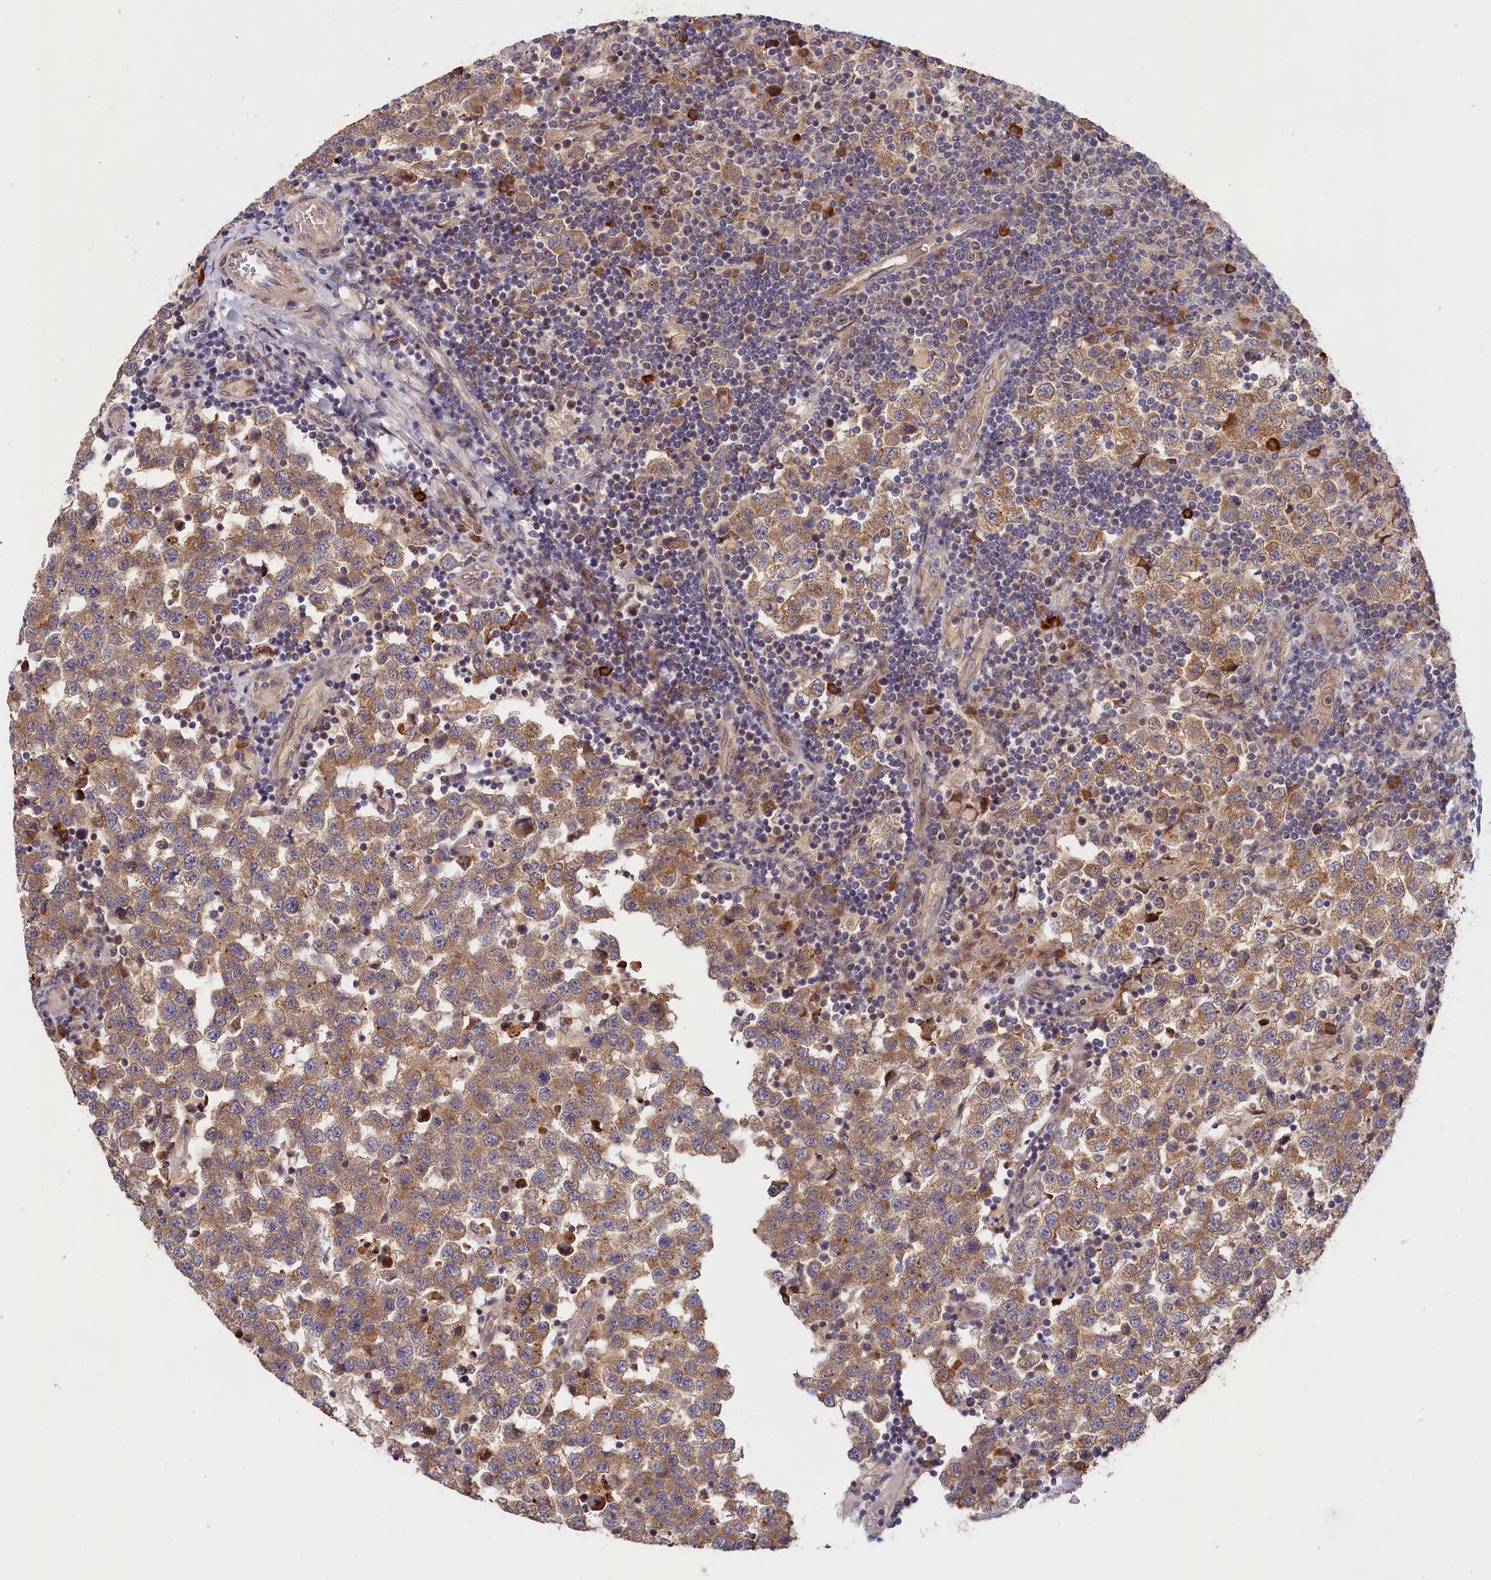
{"staining": {"intensity": "moderate", "quantity": ">75%", "location": "cytoplasmic/membranous"}, "tissue": "testis cancer", "cell_type": "Tumor cells", "image_type": "cancer", "snomed": [{"axis": "morphology", "description": "Seminoma, NOS"}, {"axis": "topography", "description": "Testis"}], "caption": "Brown immunohistochemical staining in human seminoma (testis) exhibits moderate cytoplasmic/membranous staining in approximately >75% of tumor cells.", "gene": "CEP44", "patient": {"sex": "male", "age": 34}}